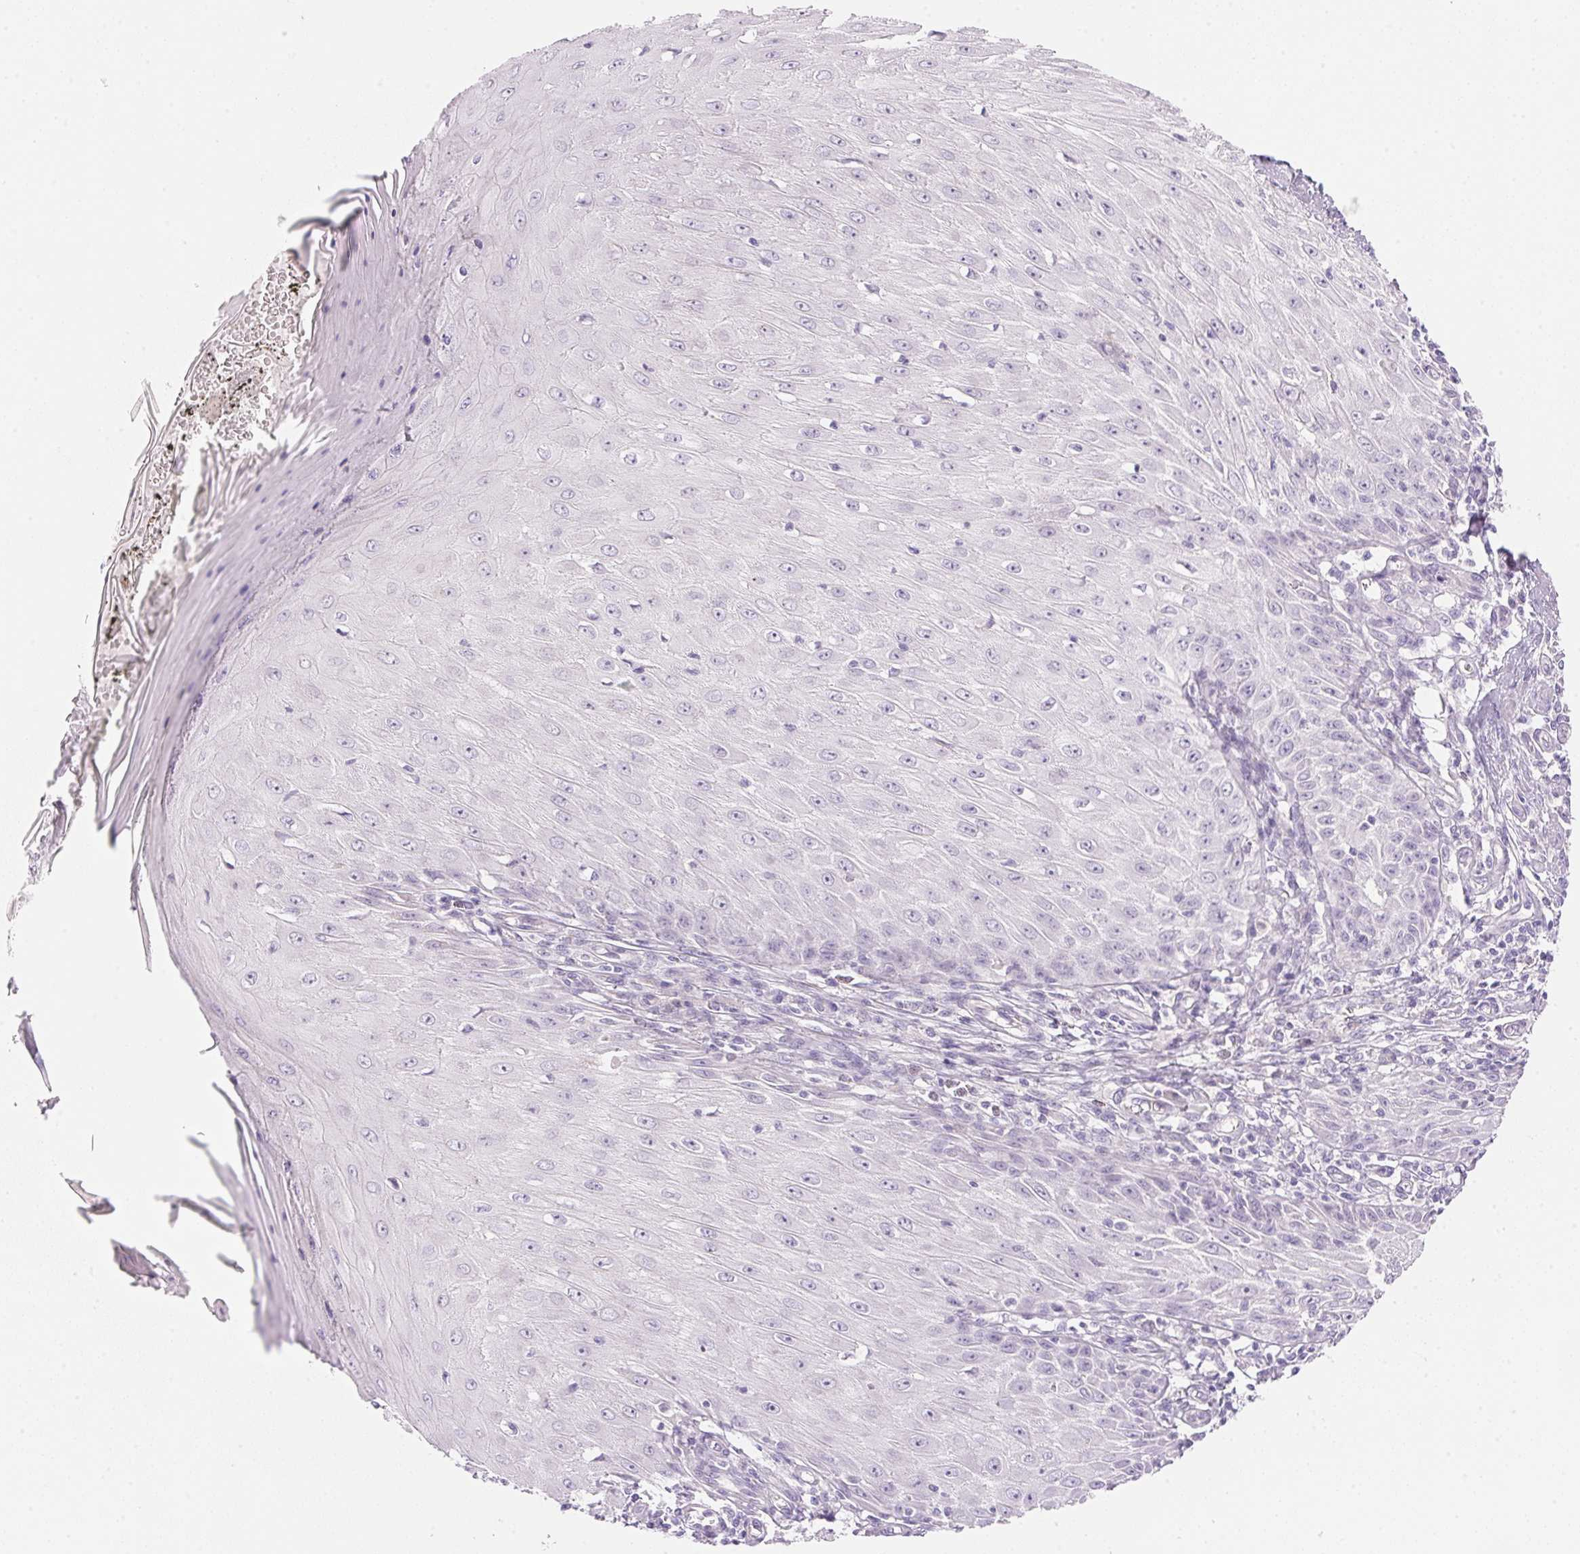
{"staining": {"intensity": "negative", "quantity": "none", "location": "none"}, "tissue": "skin cancer", "cell_type": "Tumor cells", "image_type": "cancer", "snomed": [{"axis": "morphology", "description": "Squamous cell carcinoma, NOS"}, {"axis": "topography", "description": "Skin"}], "caption": "Protein analysis of skin cancer demonstrates no significant positivity in tumor cells.", "gene": "TEKT1", "patient": {"sex": "female", "age": 73}}